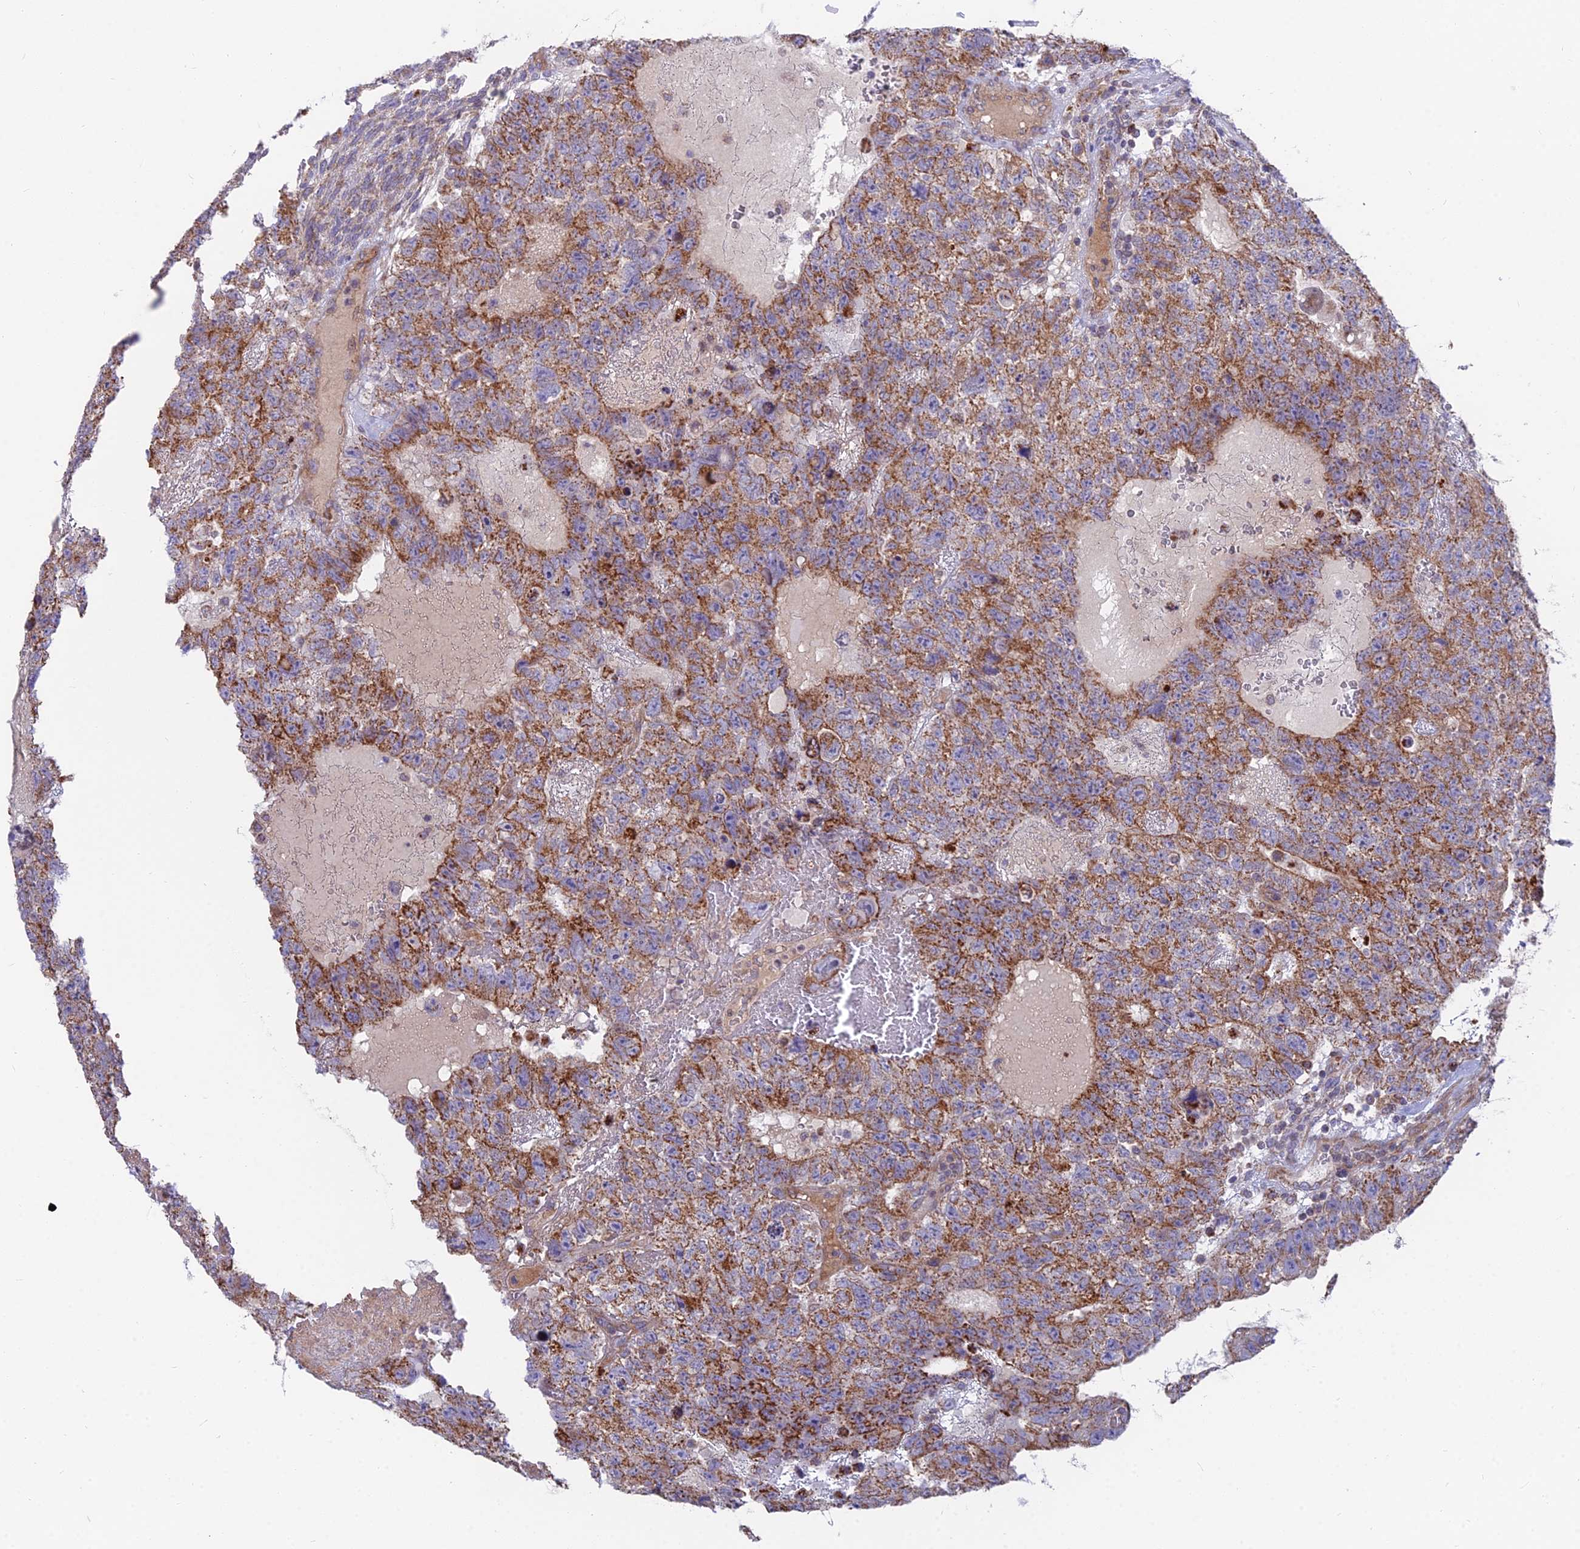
{"staining": {"intensity": "moderate", "quantity": ">75%", "location": "cytoplasmic/membranous"}, "tissue": "testis cancer", "cell_type": "Tumor cells", "image_type": "cancer", "snomed": [{"axis": "morphology", "description": "Carcinoma, Embryonal, NOS"}, {"axis": "topography", "description": "Testis"}], "caption": "Brown immunohistochemical staining in testis cancer demonstrates moderate cytoplasmic/membranous expression in approximately >75% of tumor cells. The protein of interest is stained brown, and the nuclei are stained in blue (DAB (3,3'-diaminobenzidine) IHC with brightfield microscopy, high magnification).", "gene": "TBC1D20", "patient": {"sex": "male", "age": 26}}